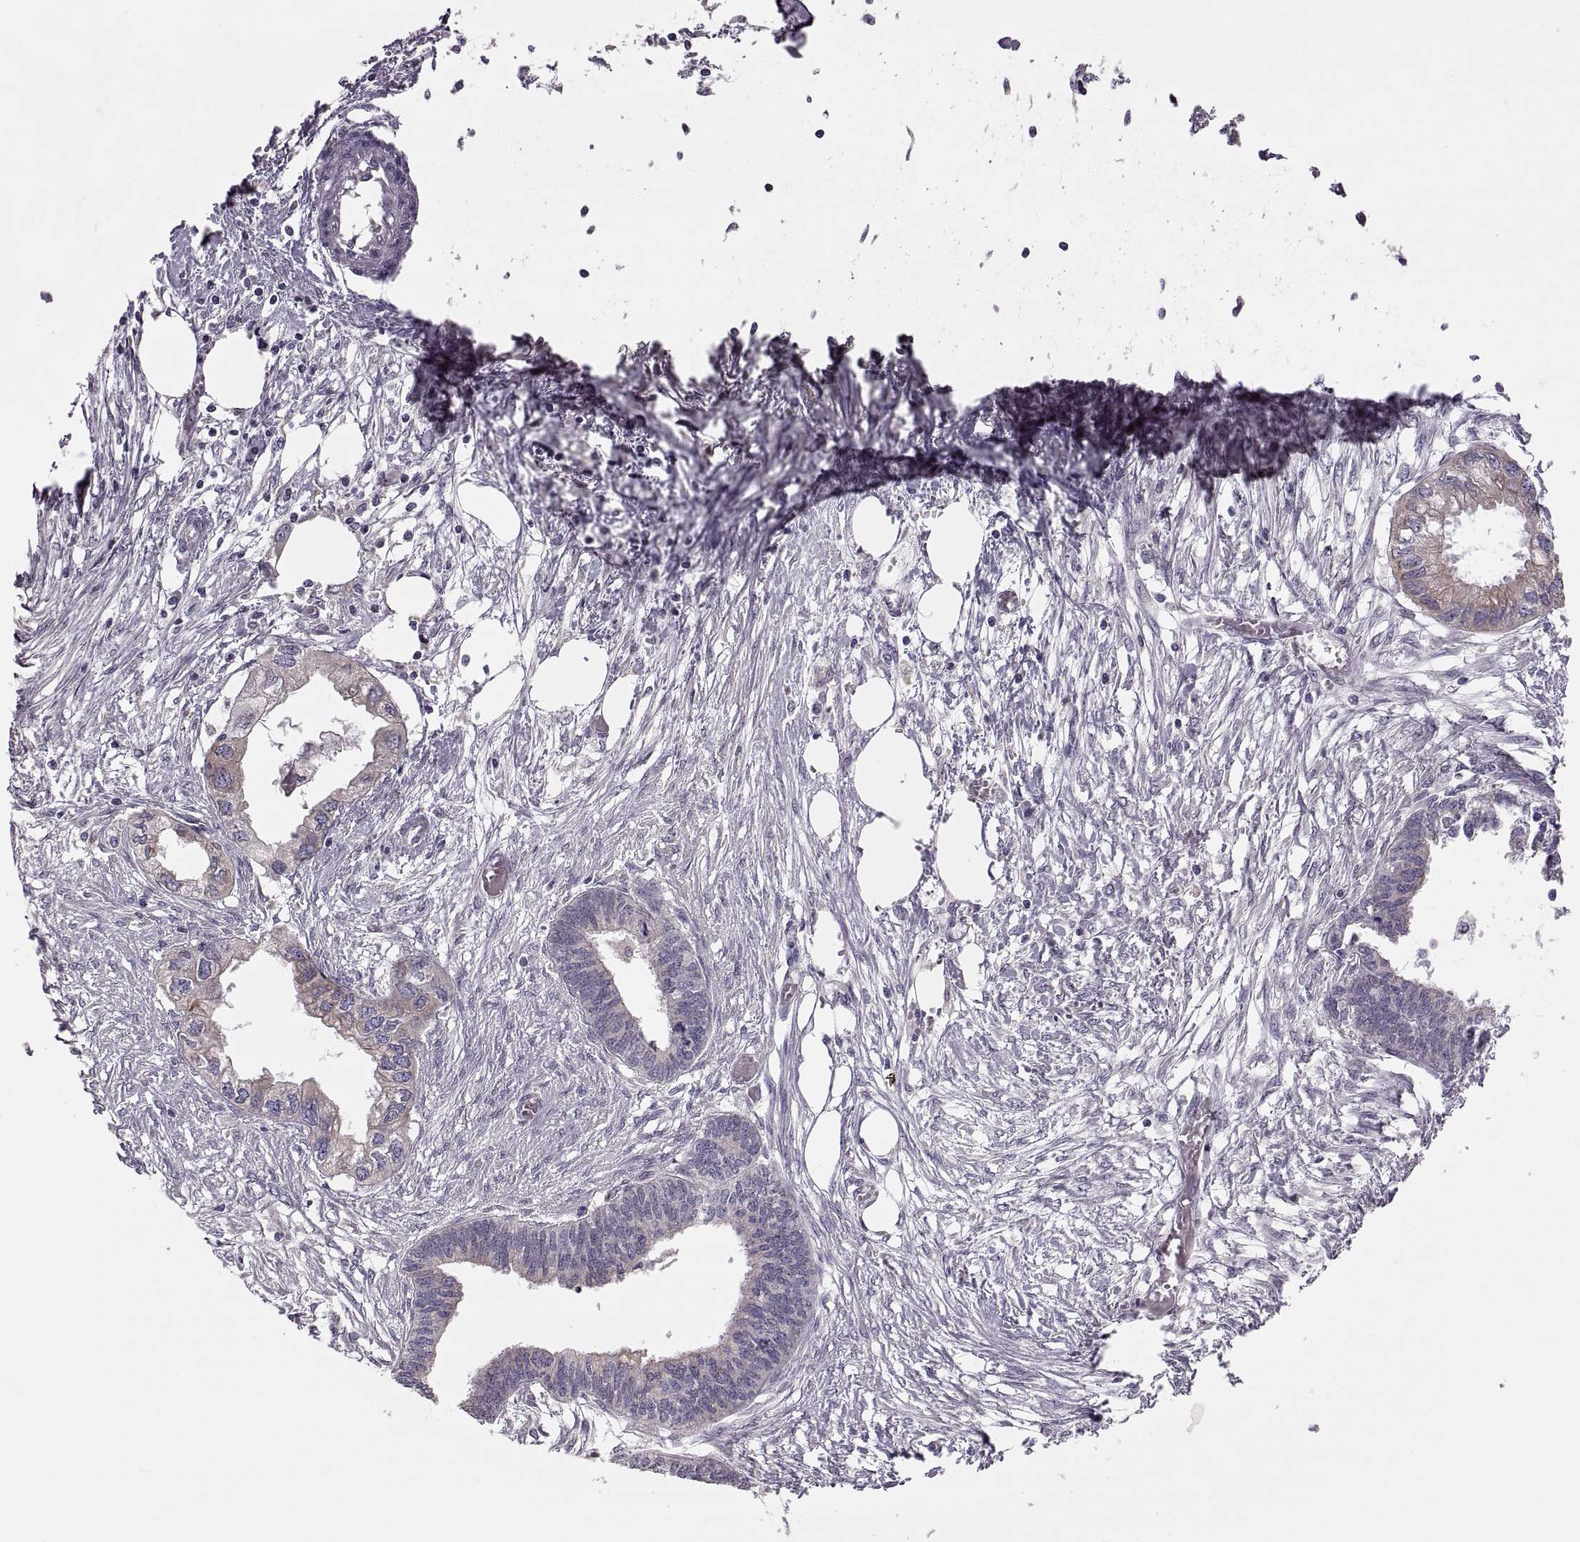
{"staining": {"intensity": "weak", "quantity": "25%-75%", "location": "cytoplasmic/membranous"}, "tissue": "endometrial cancer", "cell_type": "Tumor cells", "image_type": "cancer", "snomed": [{"axis": "morphology", "description": "Adenocarcinoma, NOS"}, {"axis": "morphology", "description": "Adenocarcinoma, metastatic, NOS"}, {"axis": "topography", "description": "Adipose tissue"}, {"axis": "topography", "description": "Endometrium"}], "caption": "The photomicrograph demonstrates immunohistochemical staining of endometrial adenocarcinoma. There is weak cytoplasmic/membranous expression is identified in approximately 25%-75% of tumor cells.", "gene": "LETM2", "patient": {"sex": "female", "age": 67}}